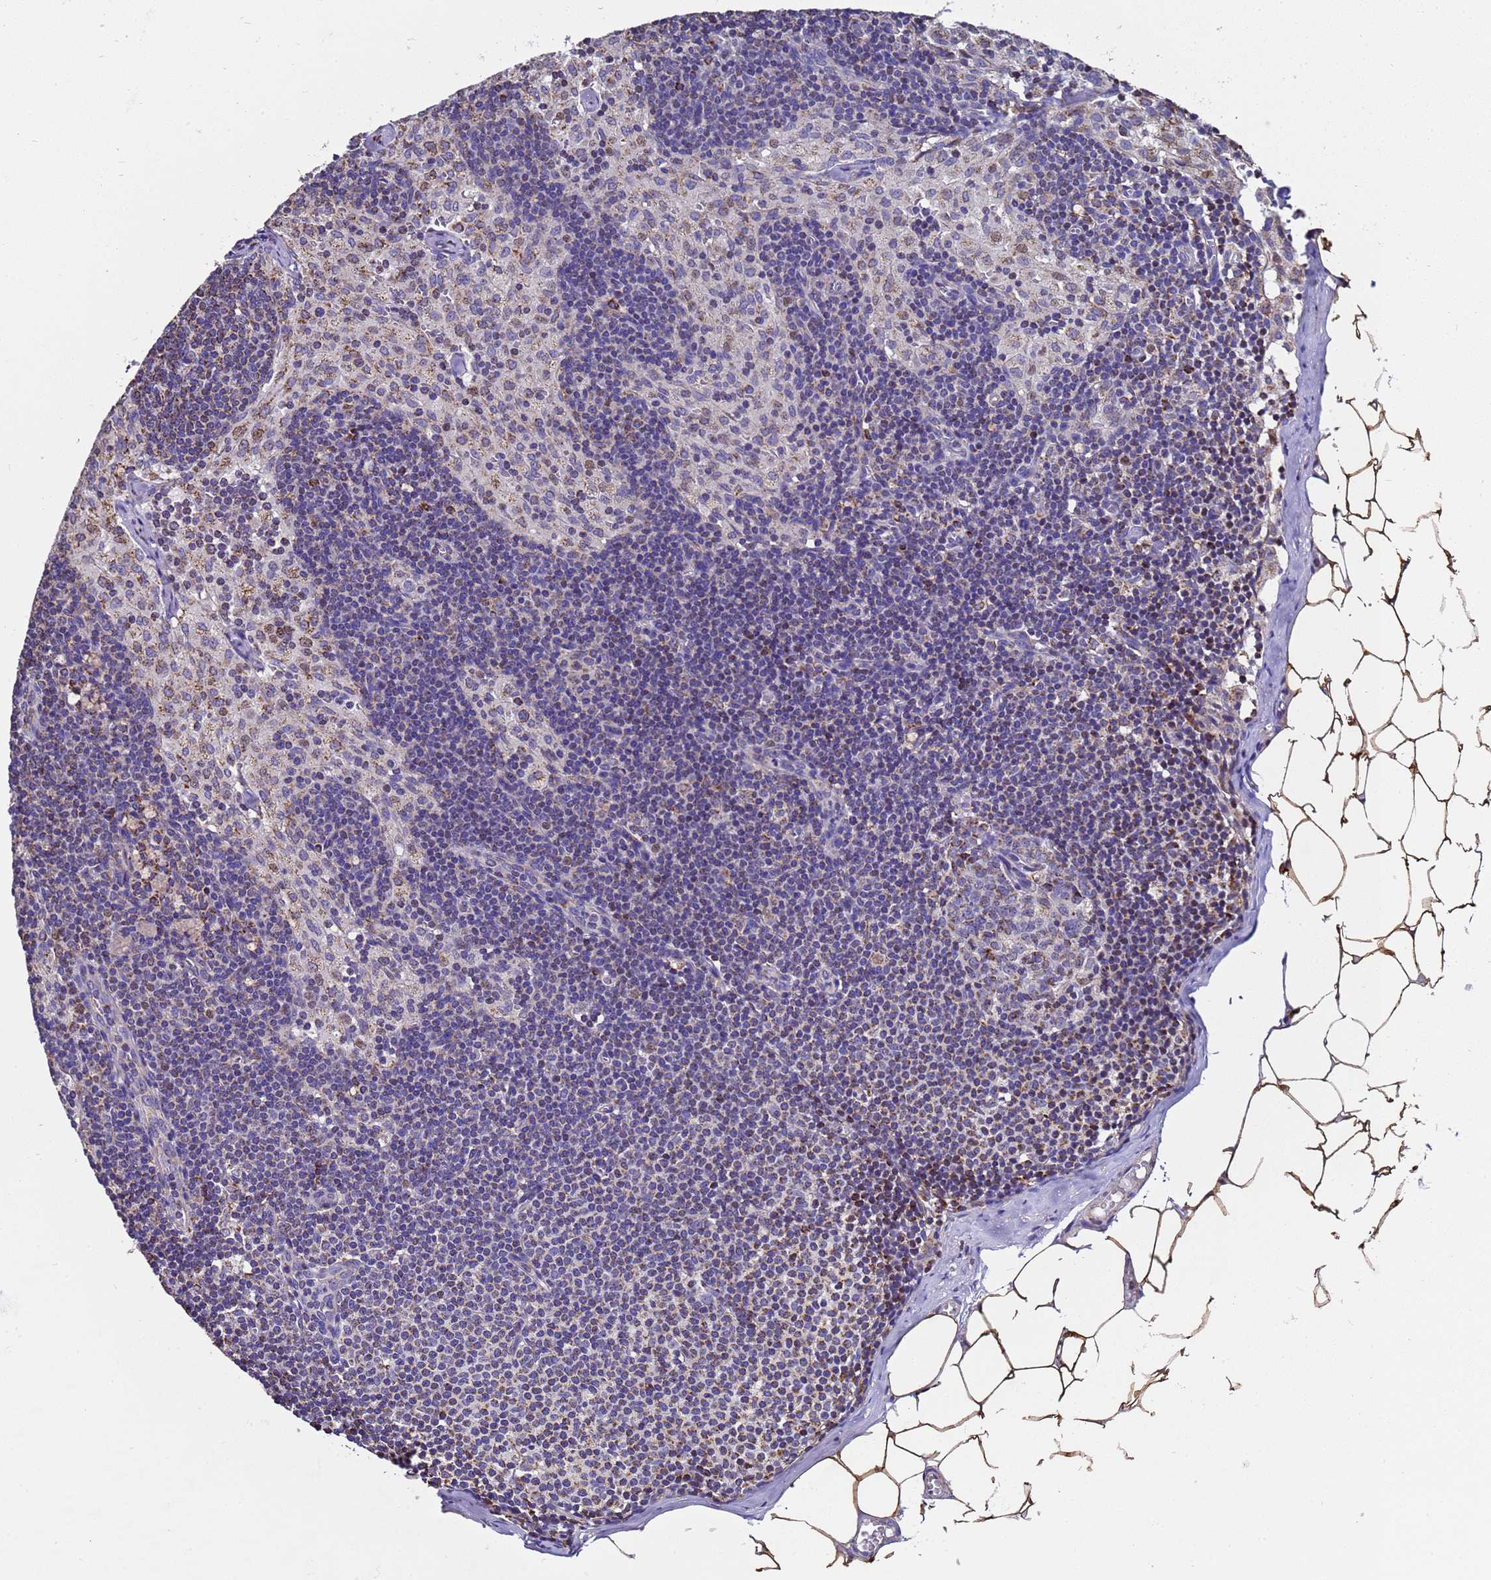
{"staining": {"intensity": "moderate", "quantity": ">75%", "location": "cytoplasmic/membranous"}, "tissue": "lymph node", "cell_type": "Germinal center cells", "image_type": "normal", "snomed": [{"axis": "morphology", "description": "Normal tissue, NOS"}, {"axis": "topography", "description": "Lymph node"}], "caption": "Immunohistochemical staining of normal lymph node demonstrates >75% levels of moderate cytoplasmic/membranous protein positivity in about >75% of germinal center cells.", "gene": "MRPS12", "patient": {"sex": "female", "age": 42}}